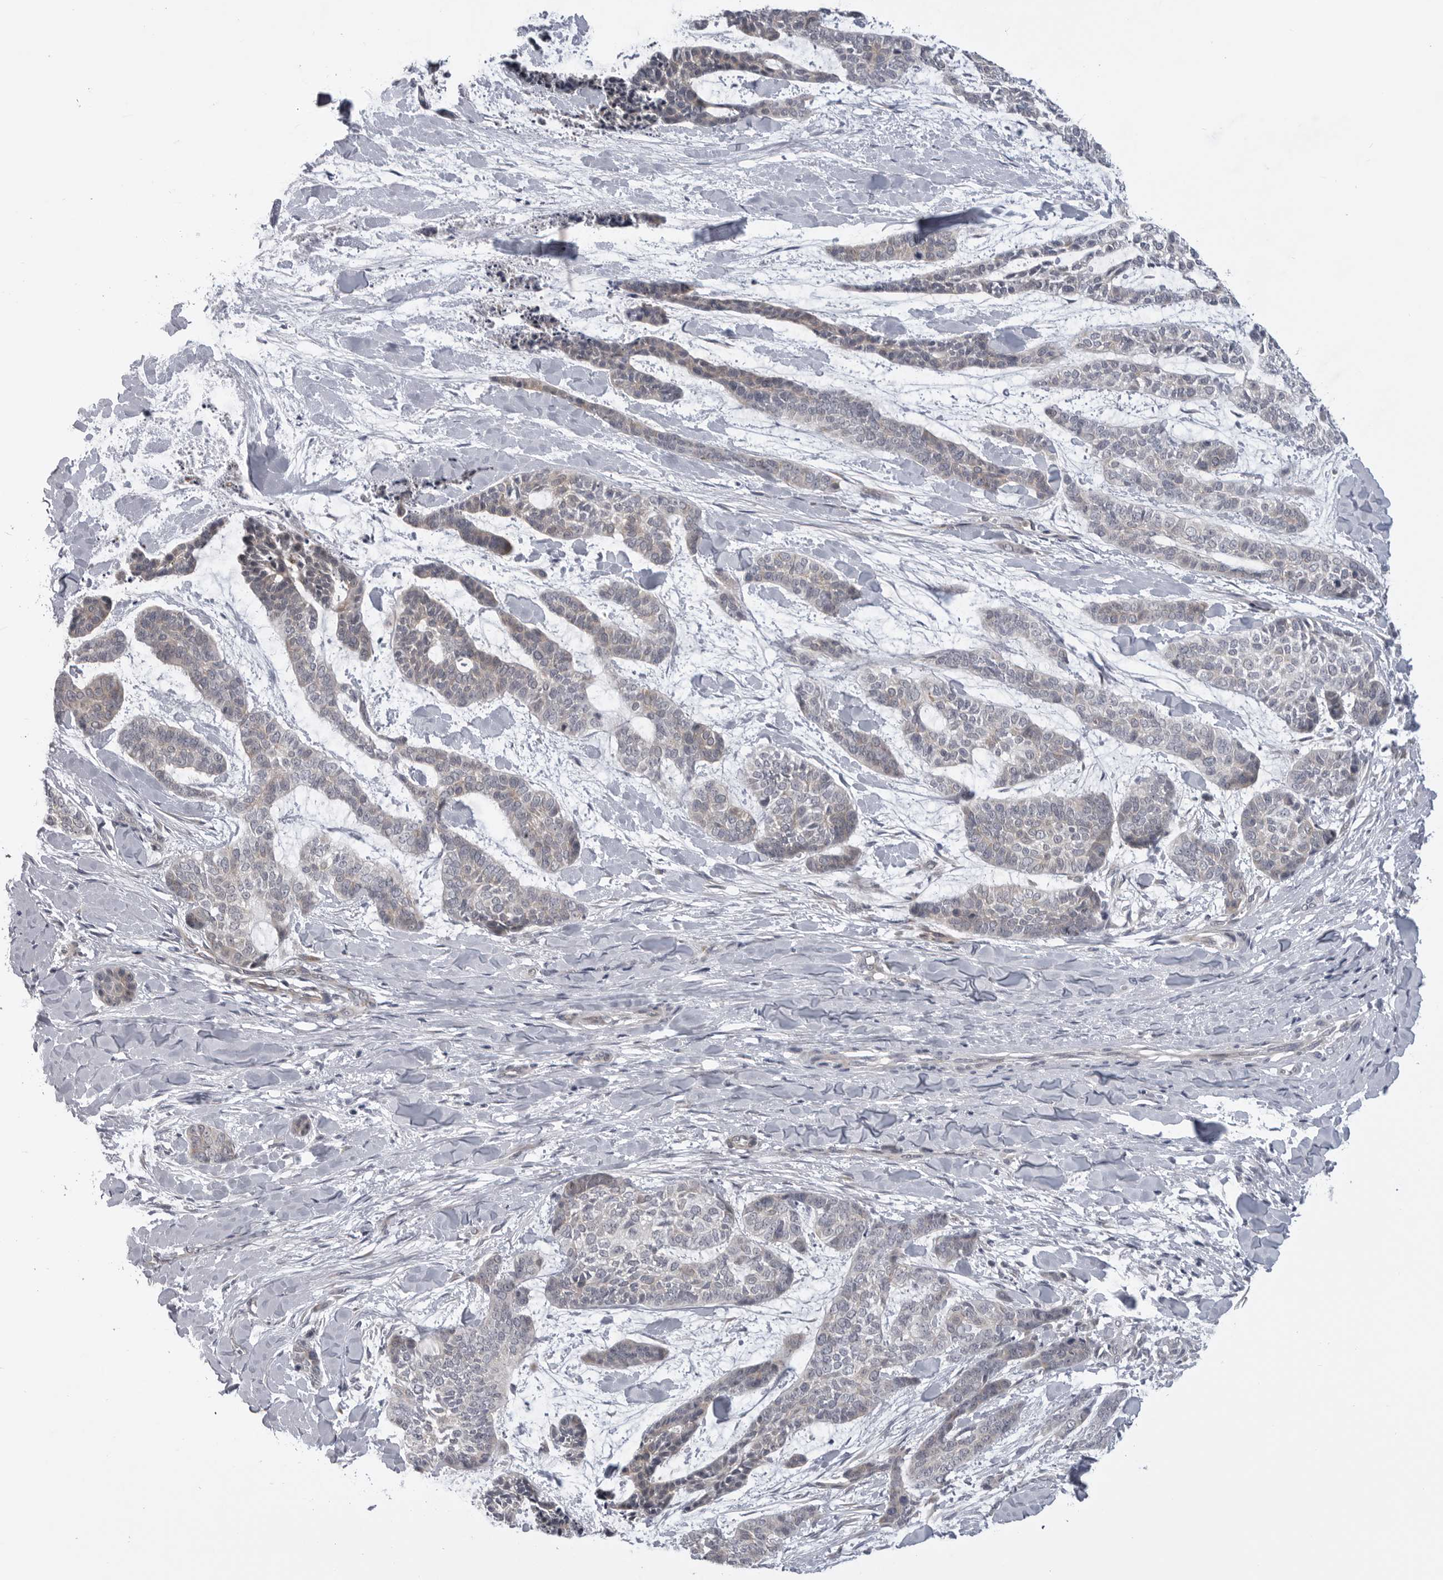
{"staining": {"intensity": "negative", "quantity": "none", "location": "none"}, "tissue": "skin cancer", "cell_type": "Tumor cells", "image_type": "cancer", "snomed": [{"axis": "morphology", "description": "Basal cell carcinoma"}, {"axis": "topography", "description": "Skin"}], "caption": "Human skin basal cell carcinoma stained for a protein using immunohistochemistry (IHC) reveals no positivity in tumor cells.", "gene": "LRRC45", "patient": {"sex": "female", "age": 64}}